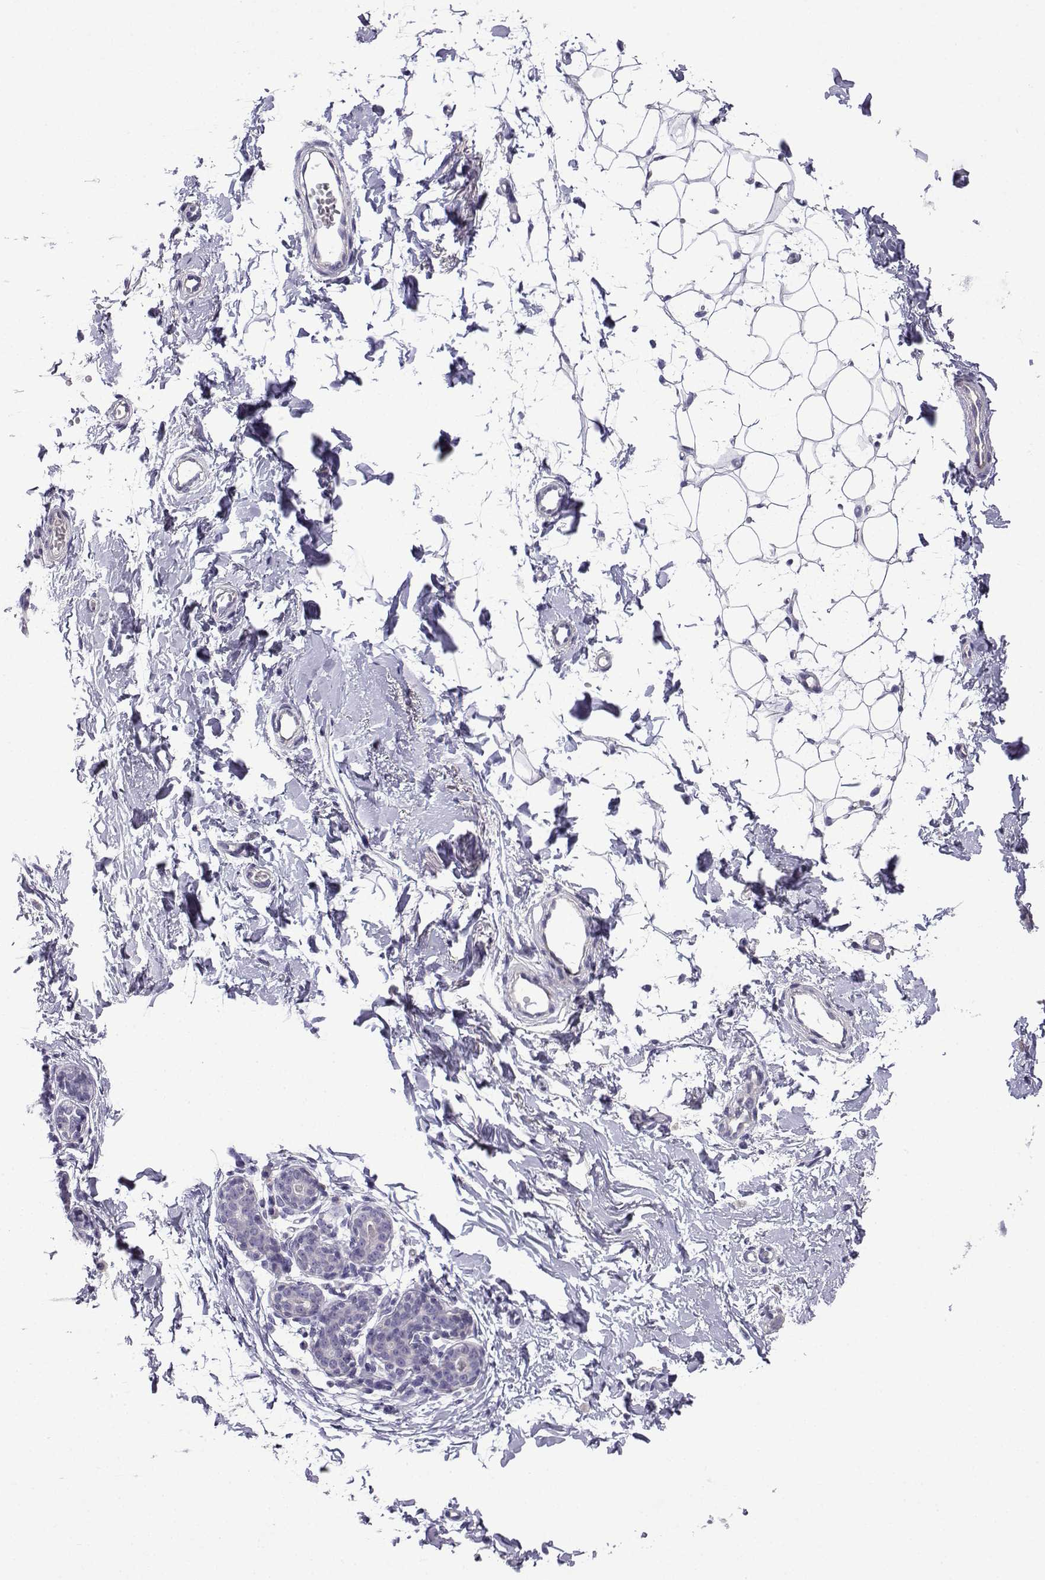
{"staining": {"intensity": "negative", "quantity": "none", "location": "none"}, "tissue": "breast", "cell_type": "Adipocytes", "image_type": "normal", "snomed": [{"axis": "morphology", "description": "Normal tissue, NOS"}, {"axis": "topography", "description": "Breast"}], "caption": "This is an immunohistochemistry photomicrograph of benign breast. There is no expression in adipocytes.", "gene": "SPACA7", "patient": {"sex": "female", "age": 37}}